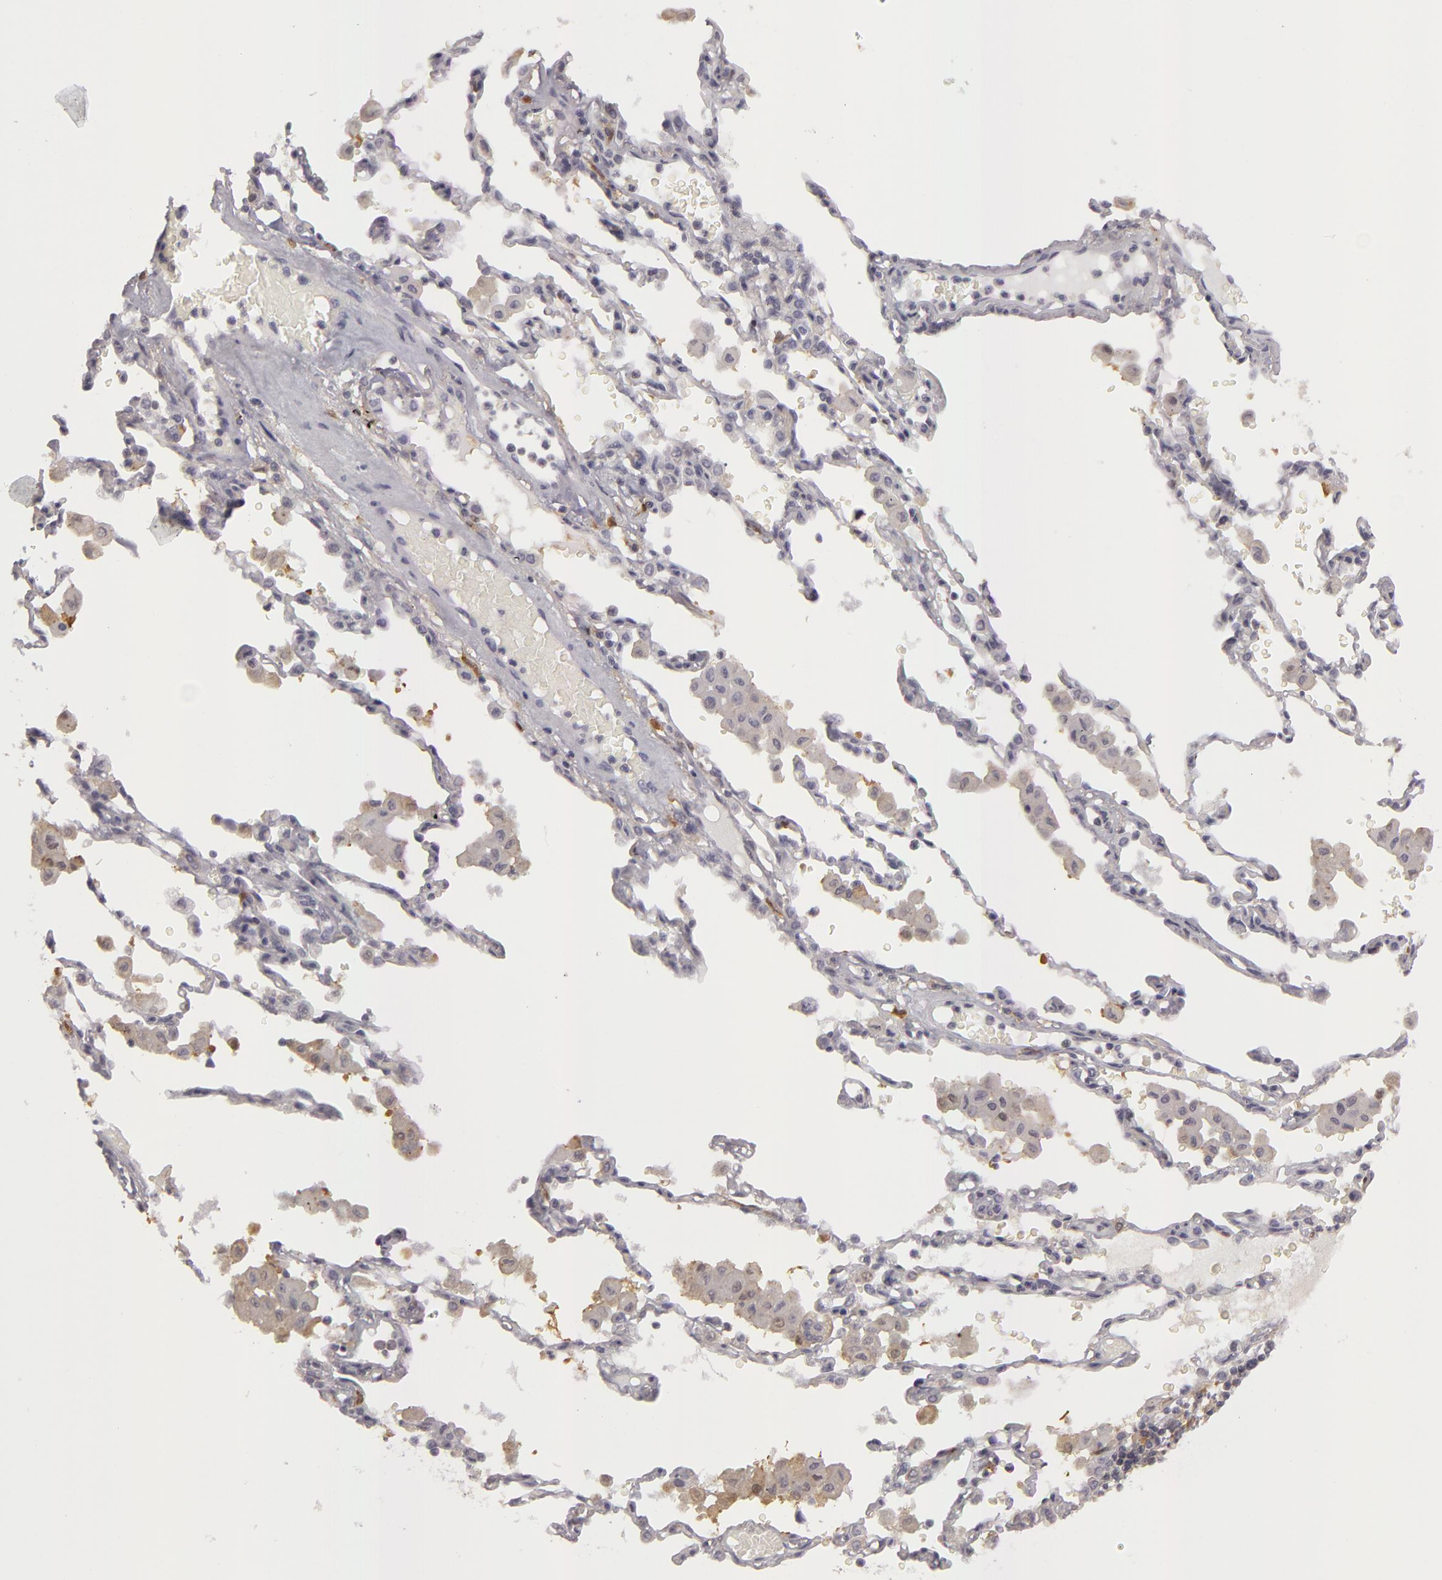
{"staining": {"intensity": "negative", "quantity": "none", "location": "none"}, "tissue": "lung cancer", "cell_type": "Tumor cells", "image_type": "cancer", "snomed": [{"axis": "morphology", "description": "Adenocarcinoma, NOS"}, {"axis": "topography", "description": "Lung"}], "caption": "A high-resolution photomicrograph shows immunohistochemistry (IHC) staining of adenocarcinoma (lung), which shows no significant expression in tumor cells.", "gene": "GNPDA1", "patient": {"sex": "male", "age": 64}}